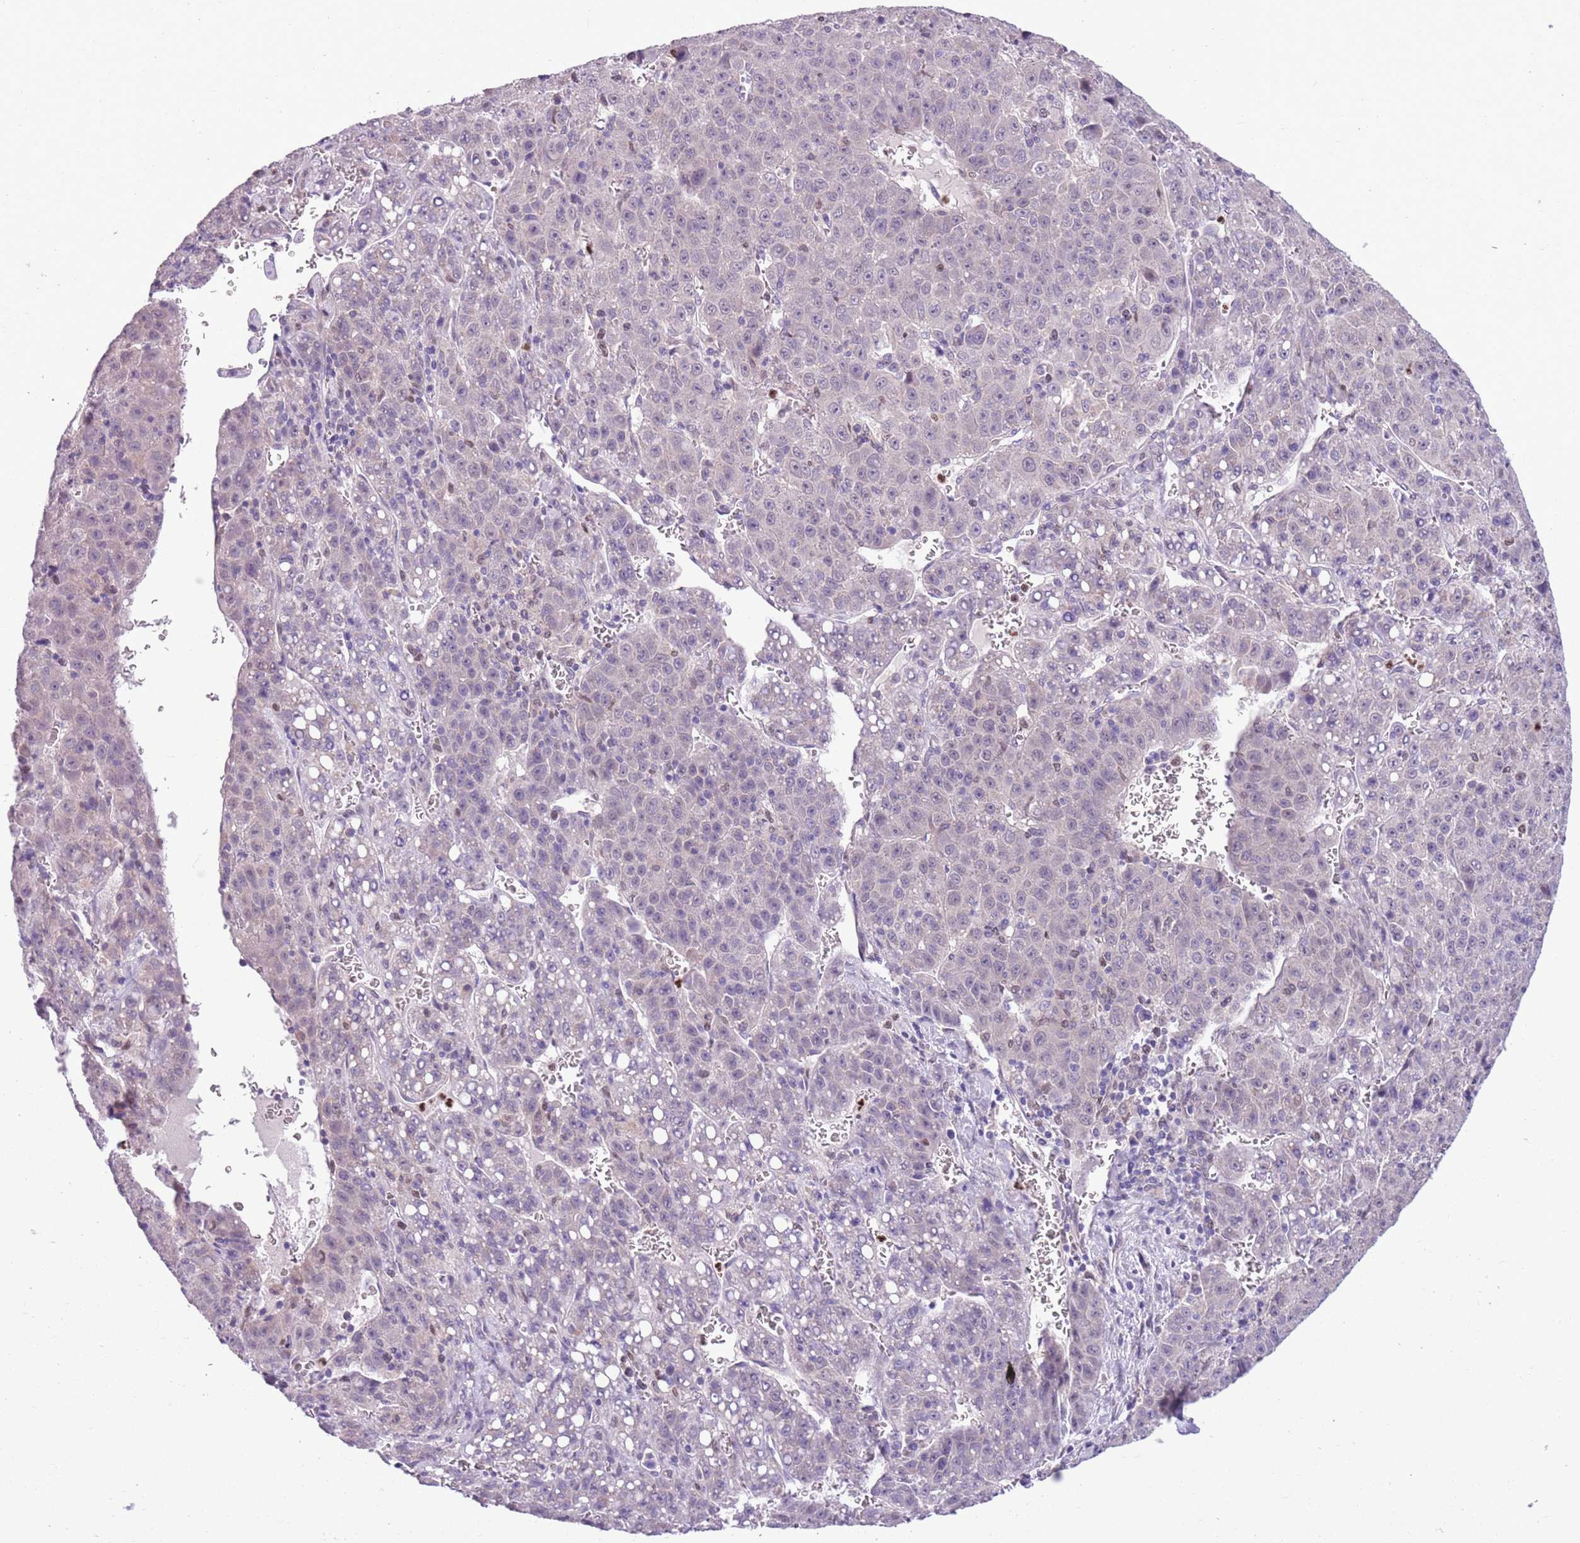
{"staining": {"intensity": "negative", "quantity": "none", "location": "none"}, "tissue": "liver cancer", "cell_type": "Tumor cells", "image_type": "cancer", "snomed": [{"axis": "morphology", "description": "Carcinoma, Hepatocellular, NOS"}, {"axis": "topography", "description": "Liver"}], "caption": "This is an immunohistochemistry micrograph of human liver cancer (hepatocellular carcinoma). There is no positivity in tumor cells.", "gene": "ADCY7", "patient": {"sex": "female", "age": 53}}